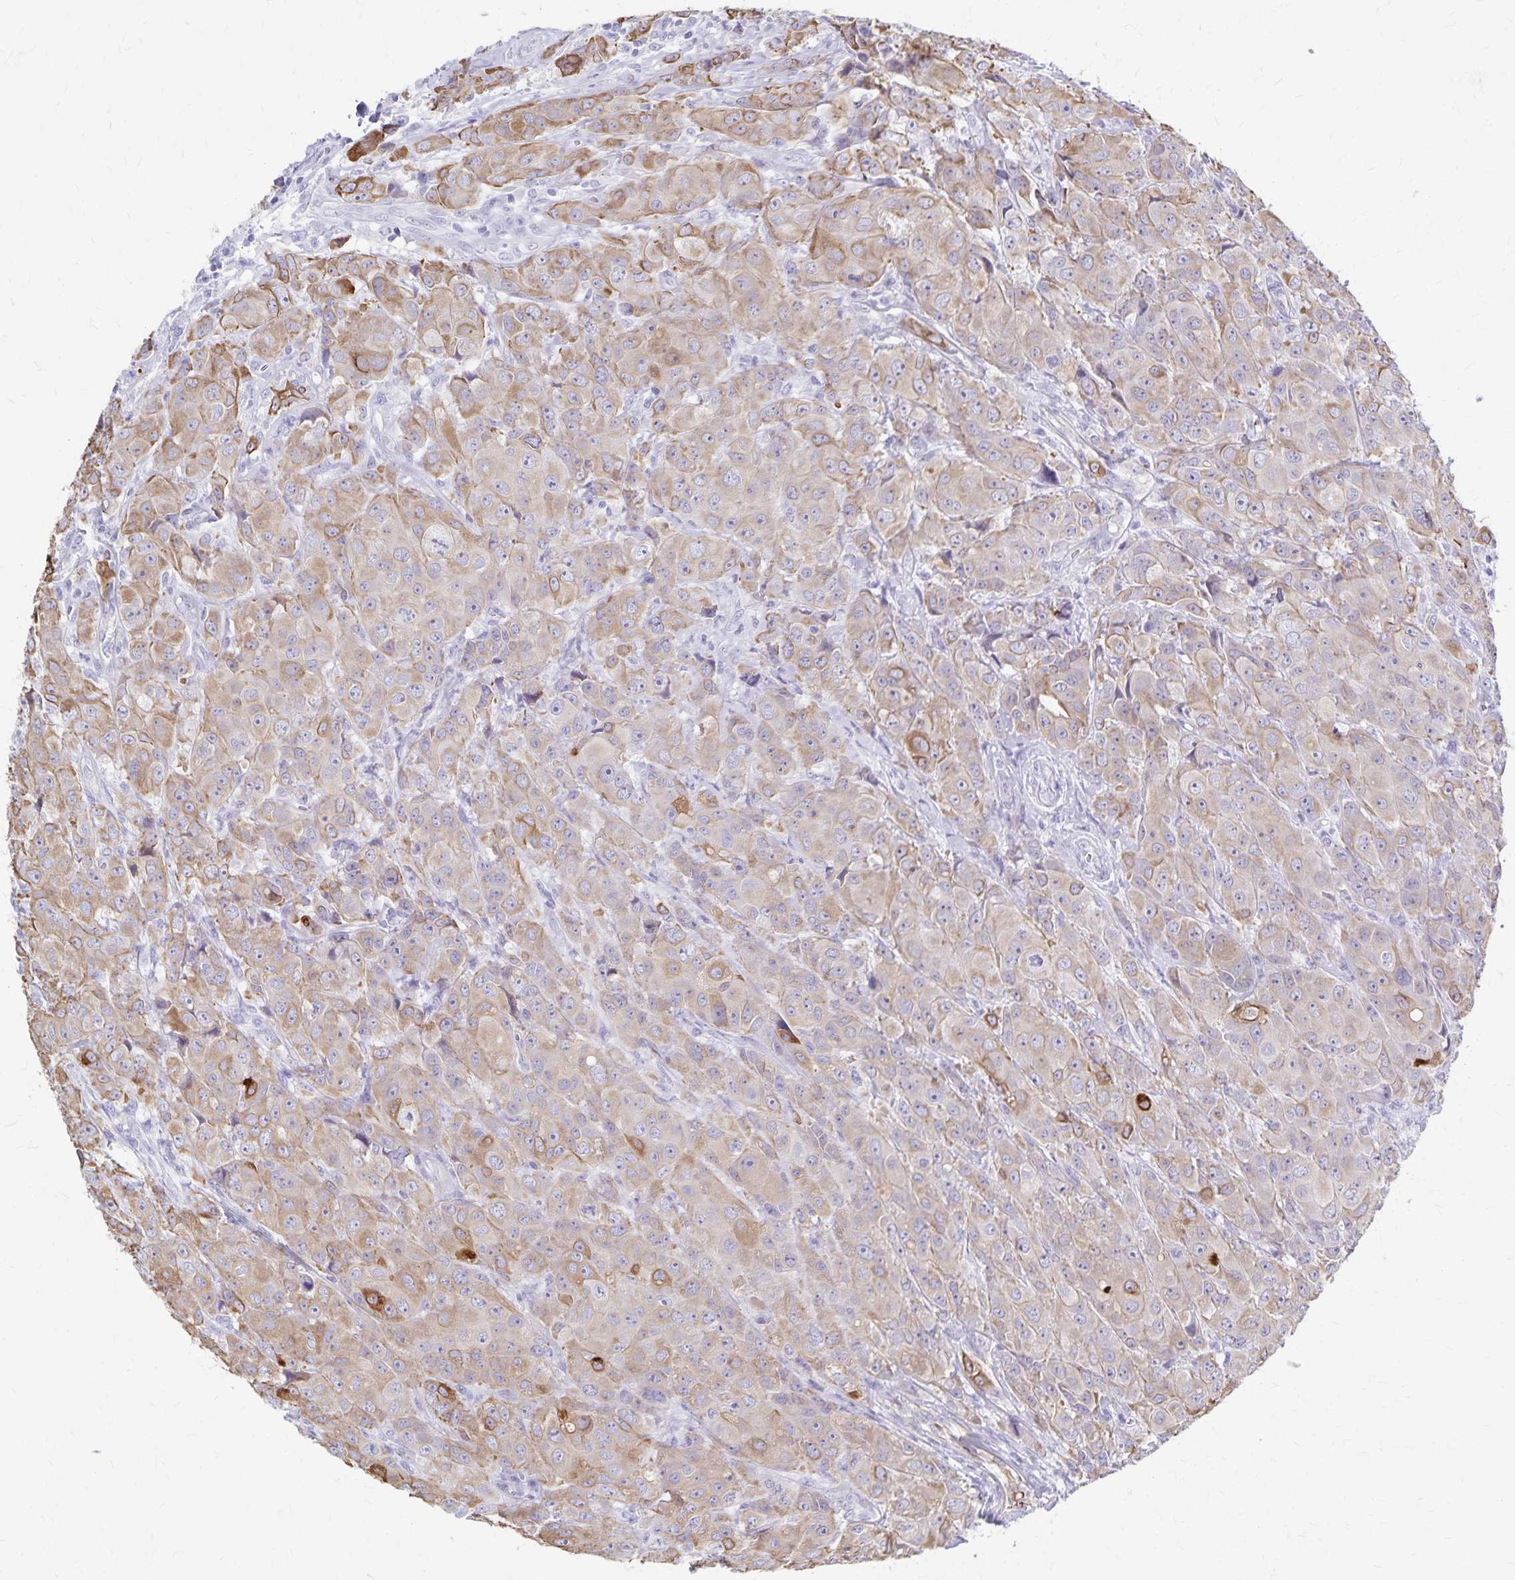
{"staining": {"intensity": "moderate", "quantity": "25%-75%", "location": "cytoplasmic/membranous"}, "tissue": "breast cancer", "cell_type": "Tumor cells", "image_type": "cancer", "snomed": [{"axis": "morphology", "description": "Normal tissue, NOS"}, {"axis": "morphology", "description": "Duct carcinoma"}, {"axis": "topography", "description": "Breast"}], "caption": "Protein expression analysis of breast infiltrating ductal carcinoma reveals moderate cytoplasmic/membranous expression in about 25%-75% of tumor cells. The staining was performed using DAB, with brown indicating positive protein expression. Nuclei are stained blue with hematoxylin.", "gene": "GPBAR1", "patient": {"sex": "female", "age": 43}}